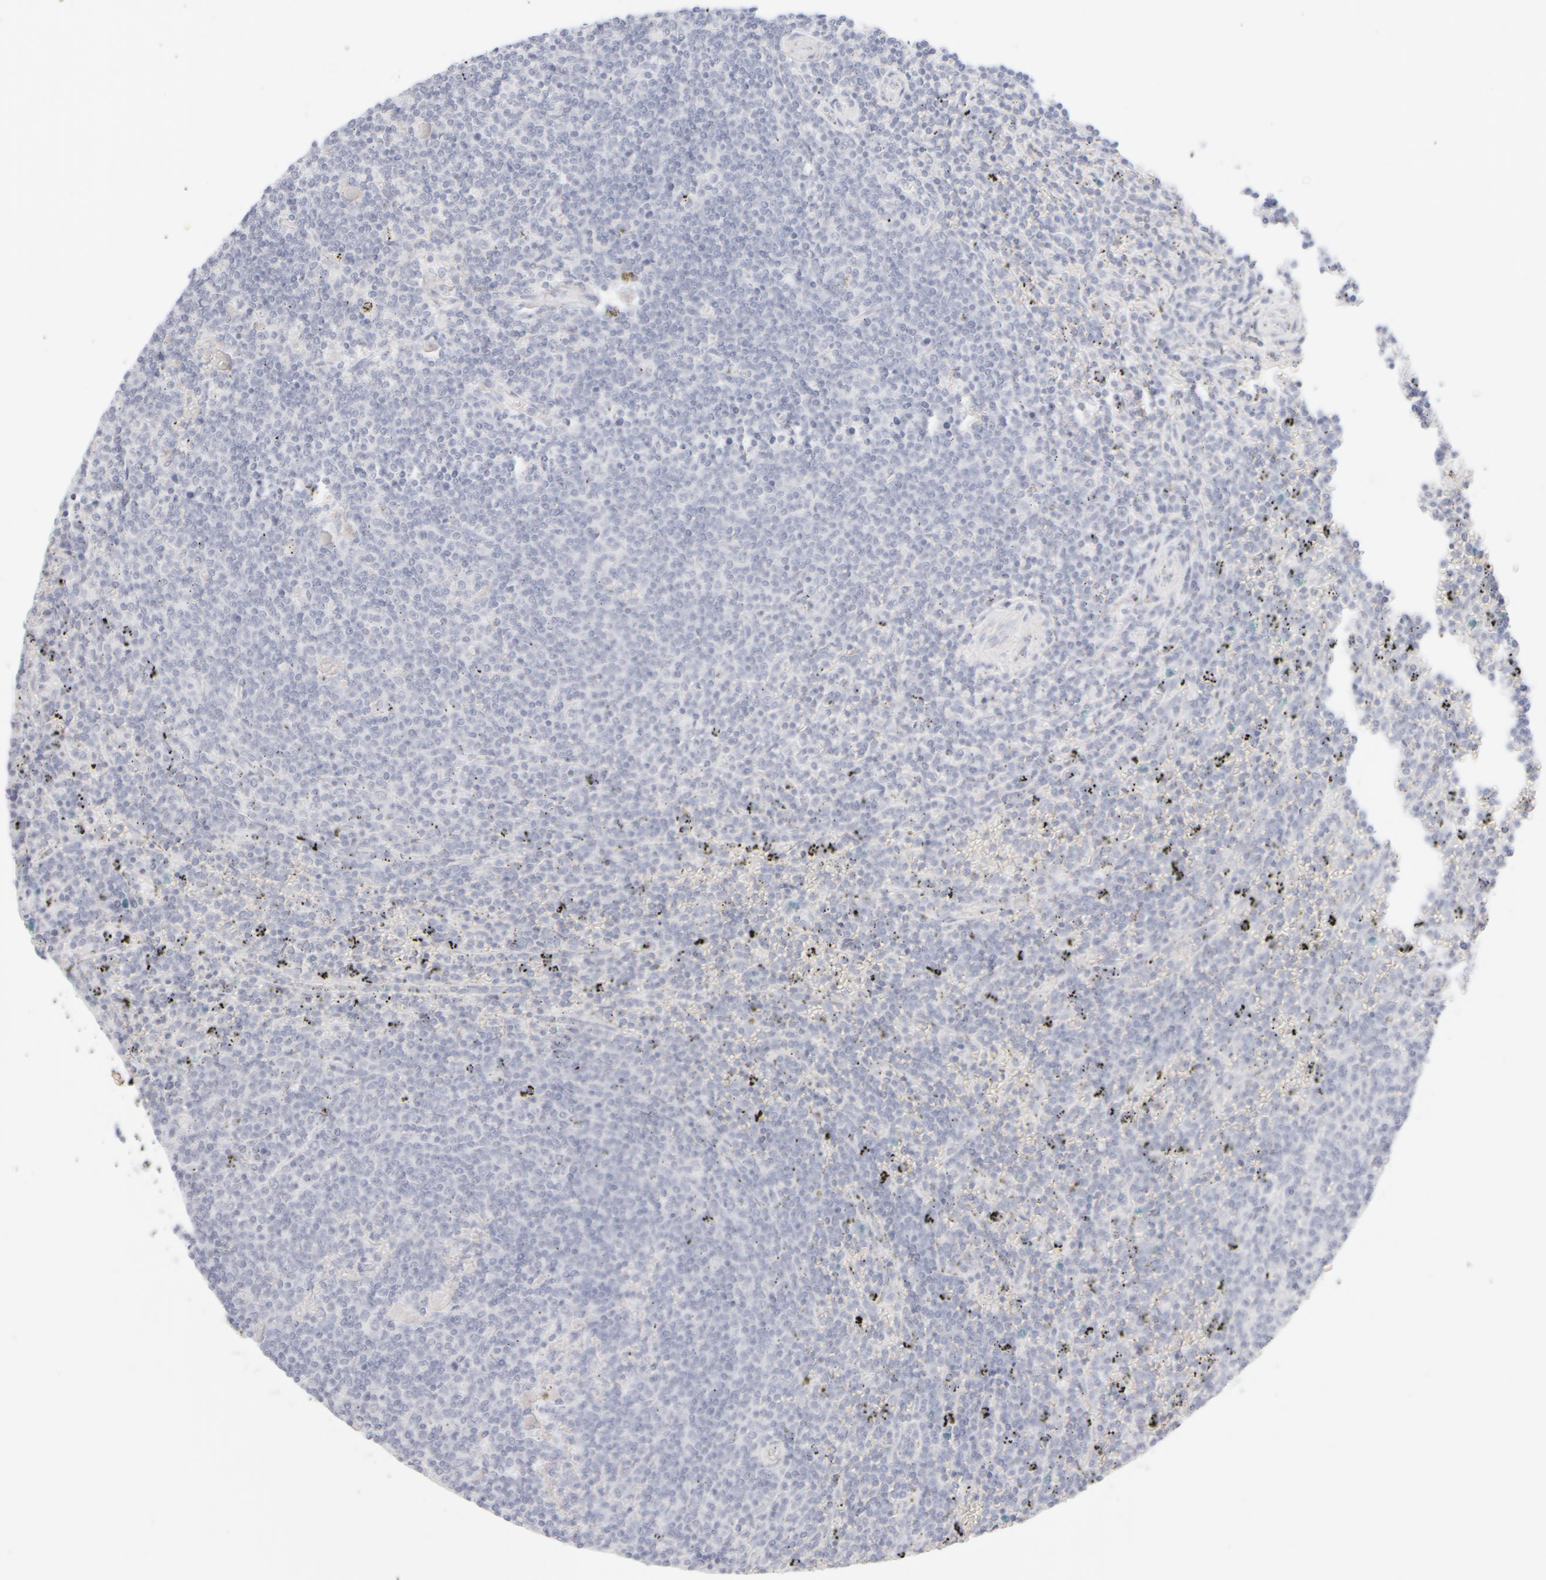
{"staining": {"intensity": "negative", "quantity": "none", "location": "none"}, "tissue": "lymphoma", "cell_type": "Tumor cells", "image_type": "cancer", "snomed": [{"axis": "morphology", "description": "Malignant lymphoma, non-Hodgkin's type, Low grade"}, {"axis": "topography", "description": "Spleen"}], "caption": "This photomicrograph is of low-grade malignant lymphoma, non-Hodgkin's type stained with immunohistochemistry to label a protein in brown with the nuclei are counter-stained blue. There is no positivity in tumor cells.", "gene": "KRT15", "patient": {"sex": "female", "age": 50}}